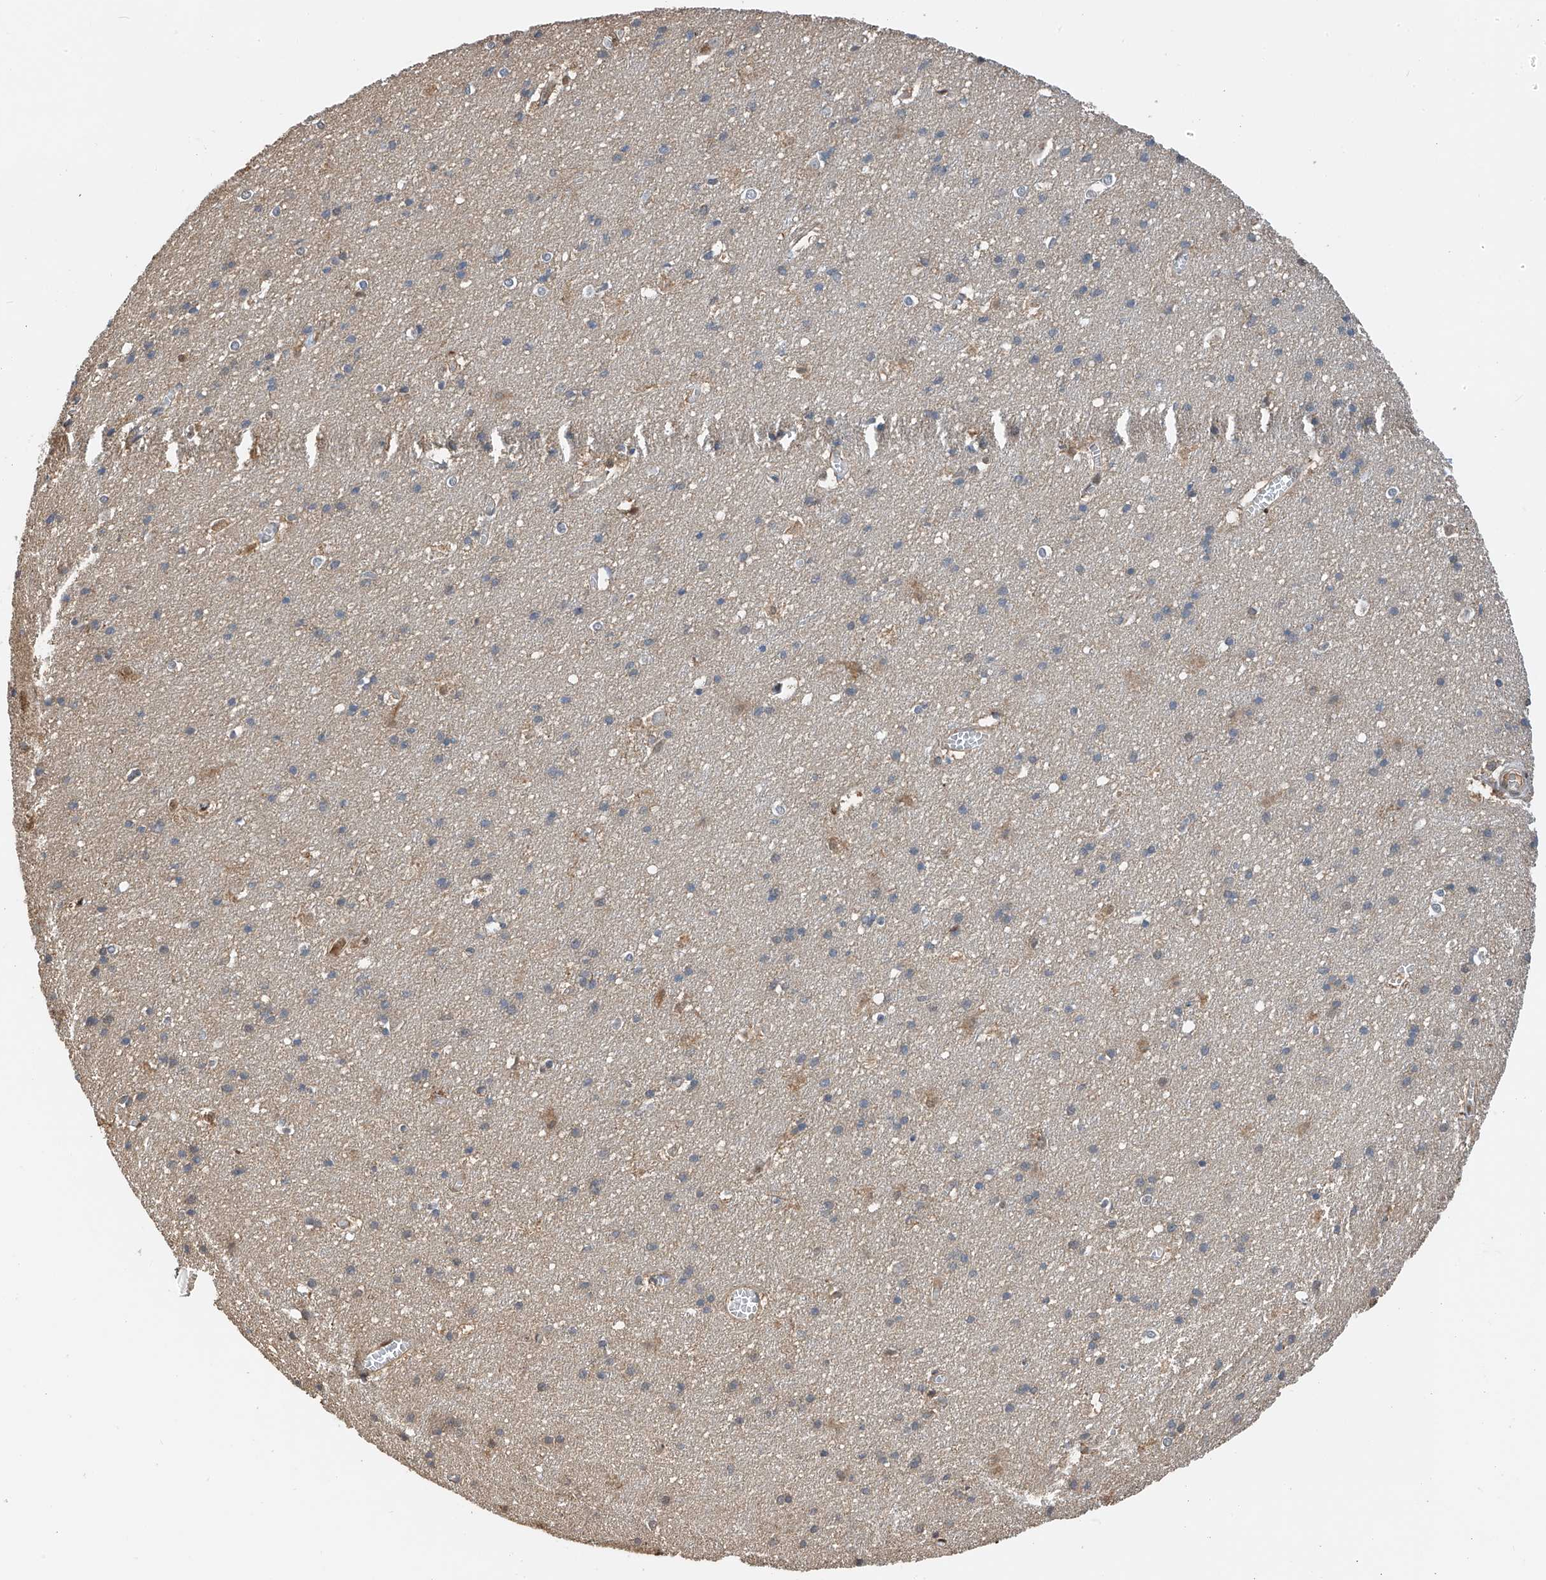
{"staining": {"intensity": "moderate", "quantity": ">75%", "location": "cytoplasmic/membranous"}, "tissue": "cerebral cortex", "cell_type": "Endothelial cells", "image_type": "normal", "snomed": [{"axis": "morphology", "description": "Normal tissue, NOS"}, {"axis": "topography", "description": "Cerebral cortex"}], "caption": "The micrograph reveals immunohistochemical staining of benign cerebral cortex. There is moderate cytoplasmic/membranous expression is present in approximately >75% of endothelial cells.", "gene": "PMM1", "patient": {"sex": "male", "age": 54}}